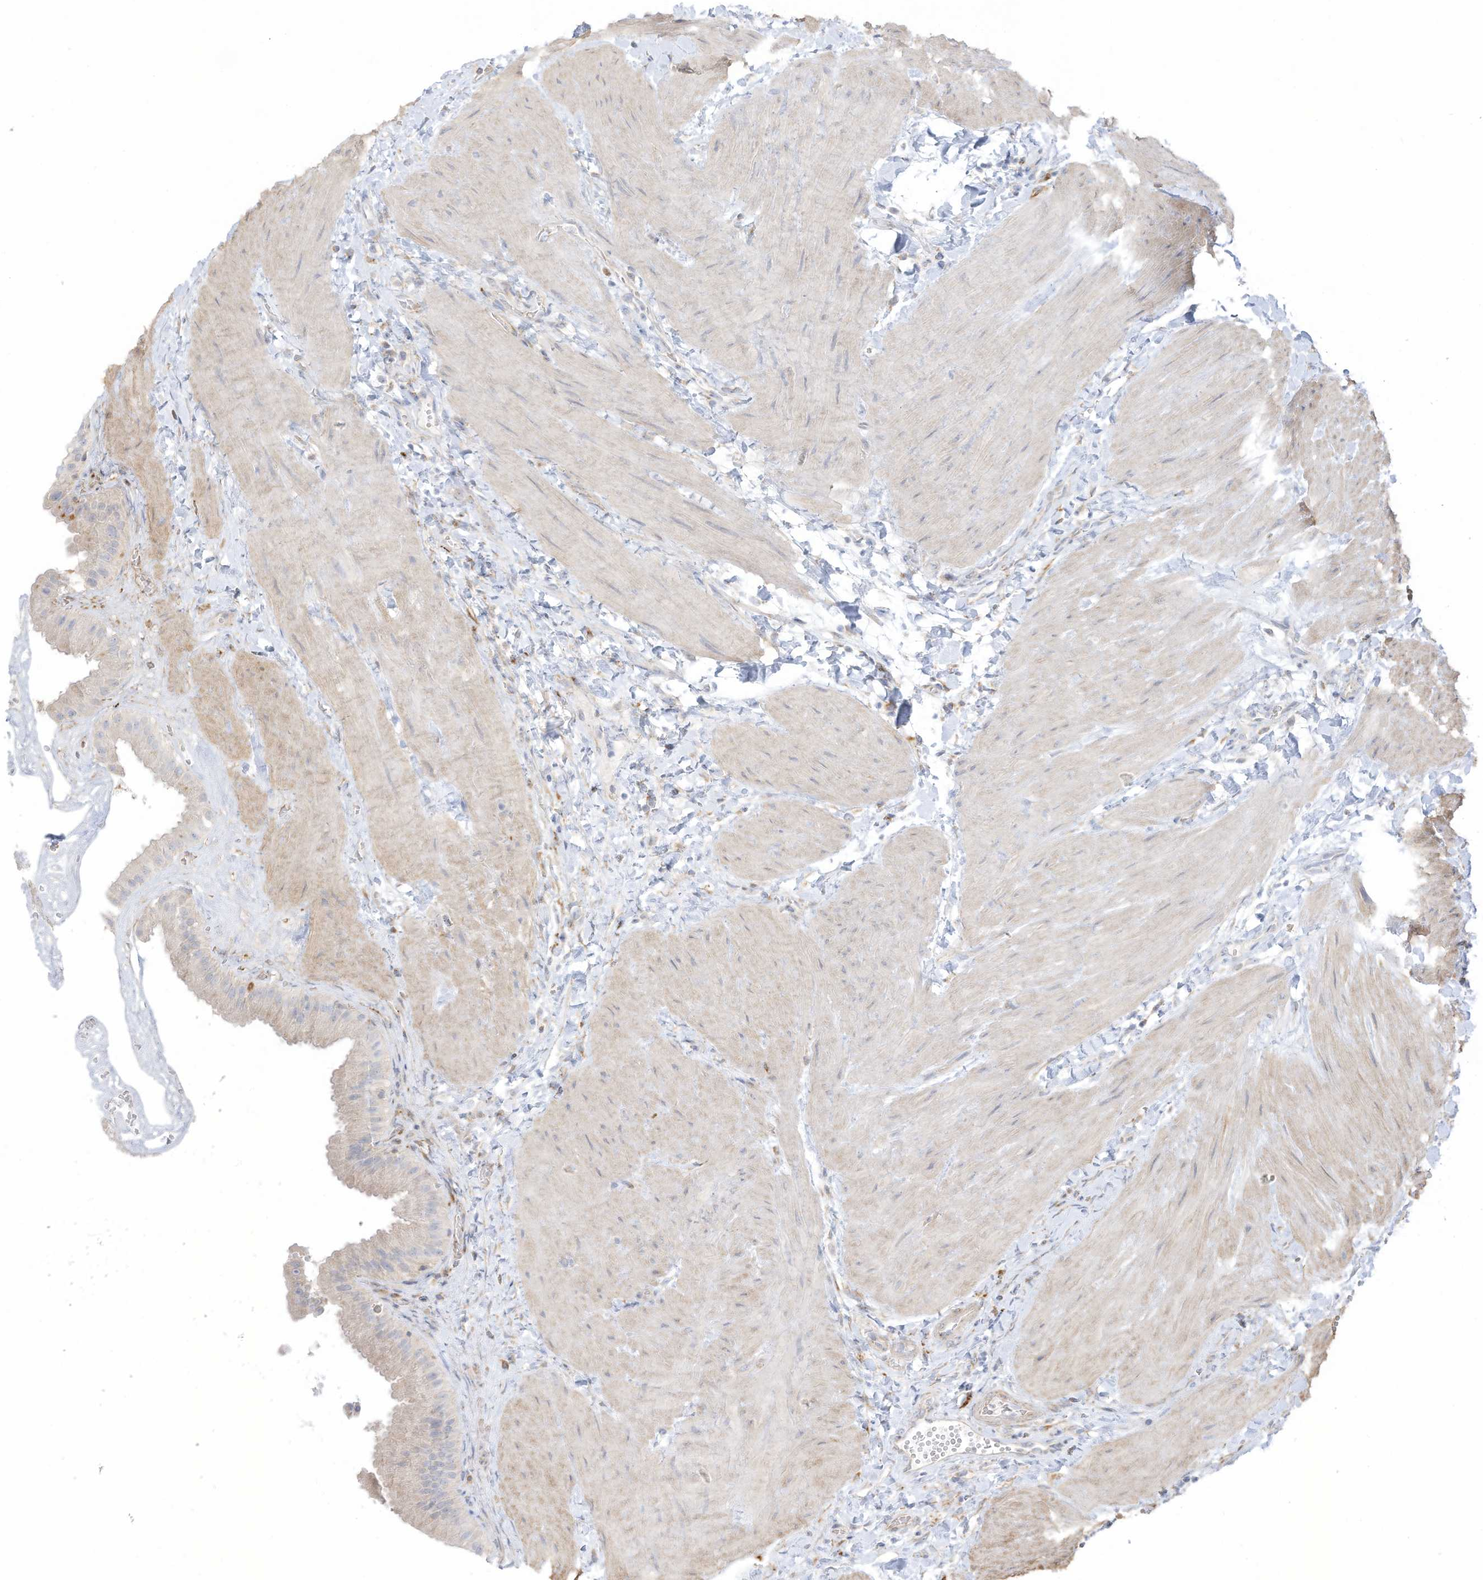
{"staining": {"intensity": "weak", "quantity": "<25%", "location": "cytoplasmic/membranous"}, "tissue": "gallbladder", "cell_type": "Glandular cells", "image_type": "normal", "snomed": [{"axis": "morphology", "description": "Normal tissue, NOS"}, {"axis": "topography", "description": "Gallbladder"}], "caption": "Histopathology image shows no protein expression in glandular cells of normal gallbladder.", "gene": "TAL2", "patient": {"sex": "male", "age": 55}}